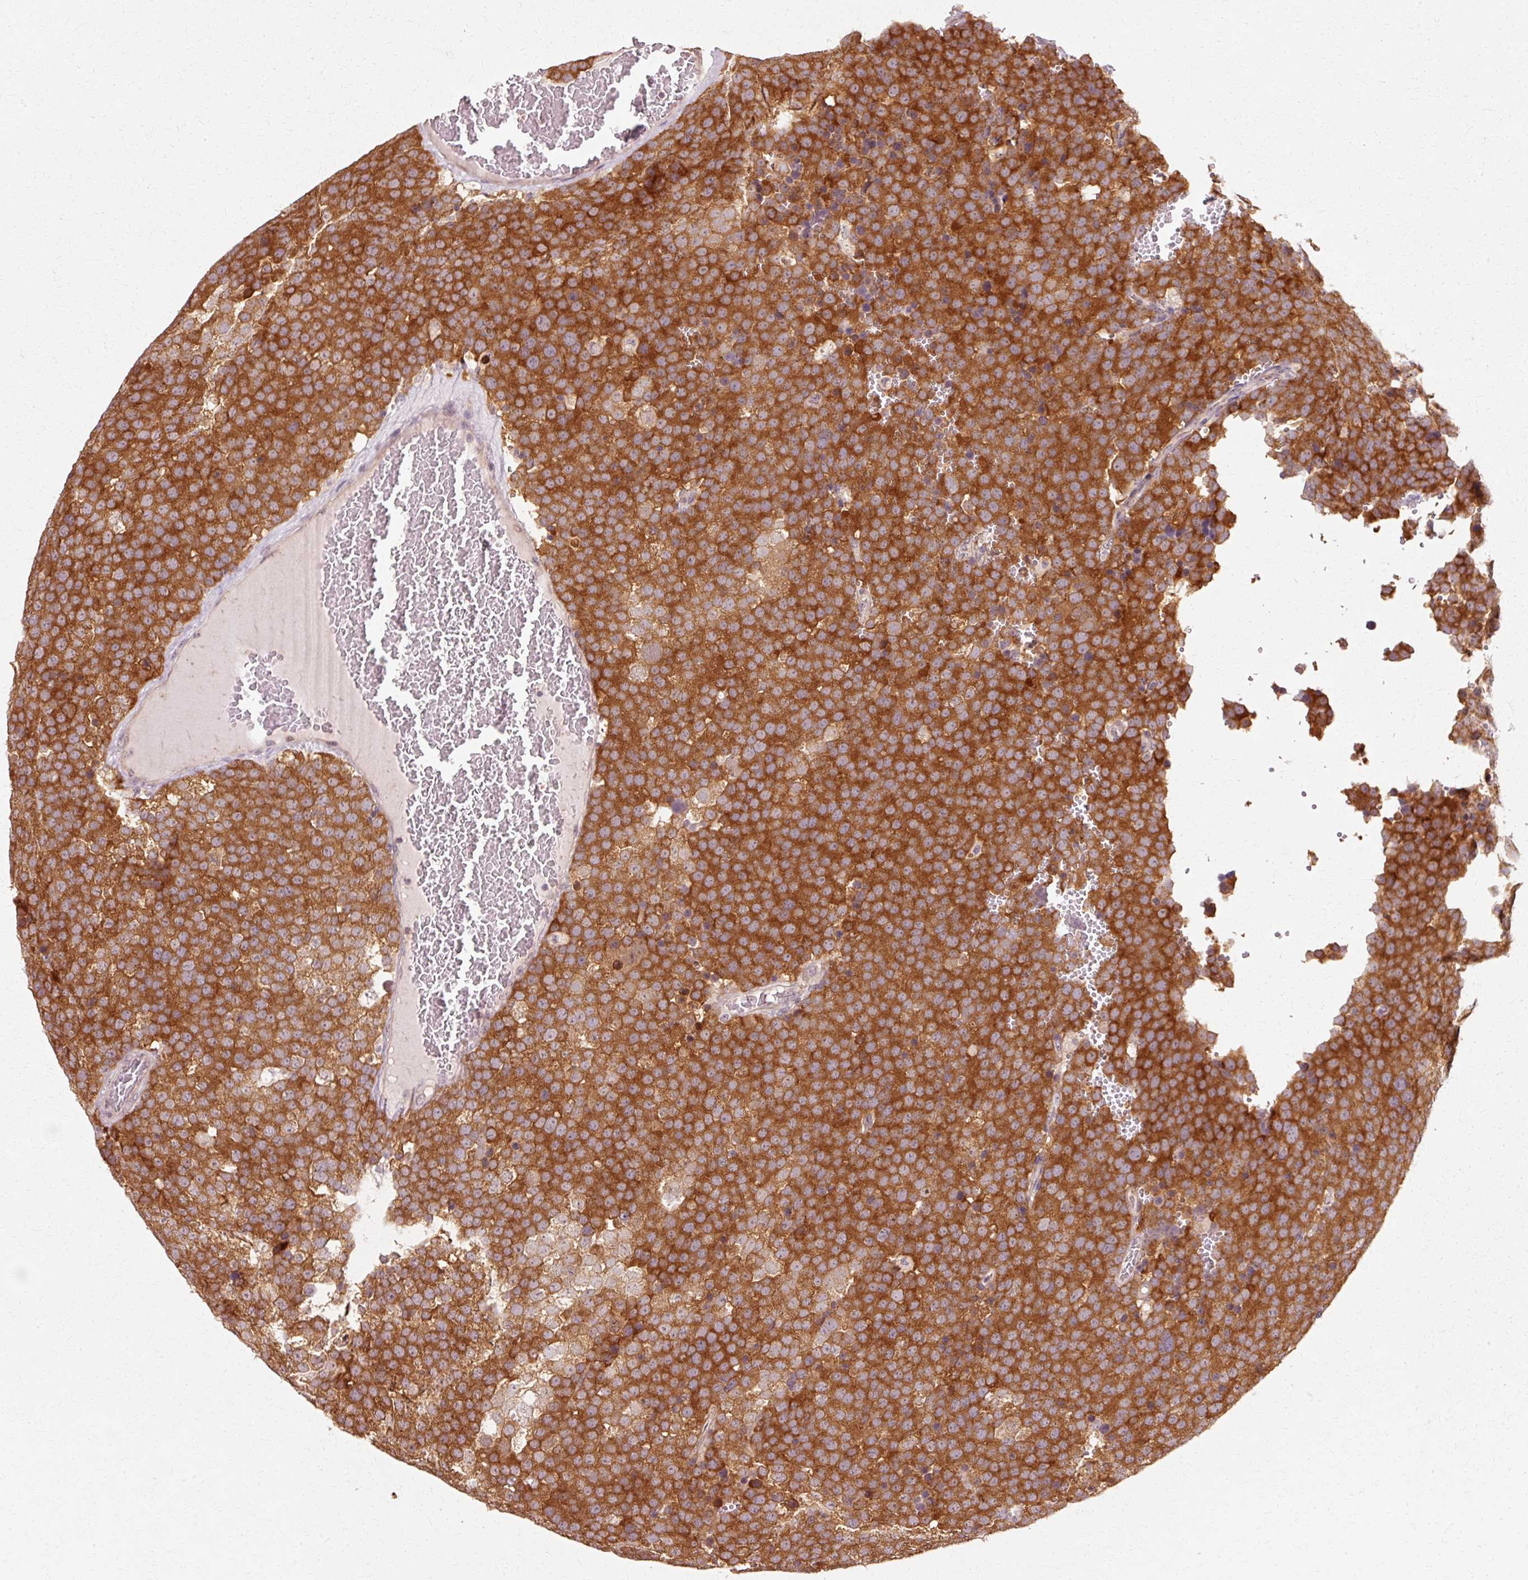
{"staining": {"intensity": "strong", "quantity": ">75%", "location": "cytoplasmic/membranous"}, "tissue": "testis cancer", "cell_type": "Tumor cells", "image_type": "cancer", "snomed": [{"axis": "morphology", "description": "Seminoma, NOS"}, {"axis": "topography", "description": "Testis"}], "caption": "A high amount of strong cytoplasmic/membranous staining is seen in about >75% of tumor cells in testis seminoma tissue.", "gene": "RGPD5", "patient": {"sex": "male", "age": 71}}